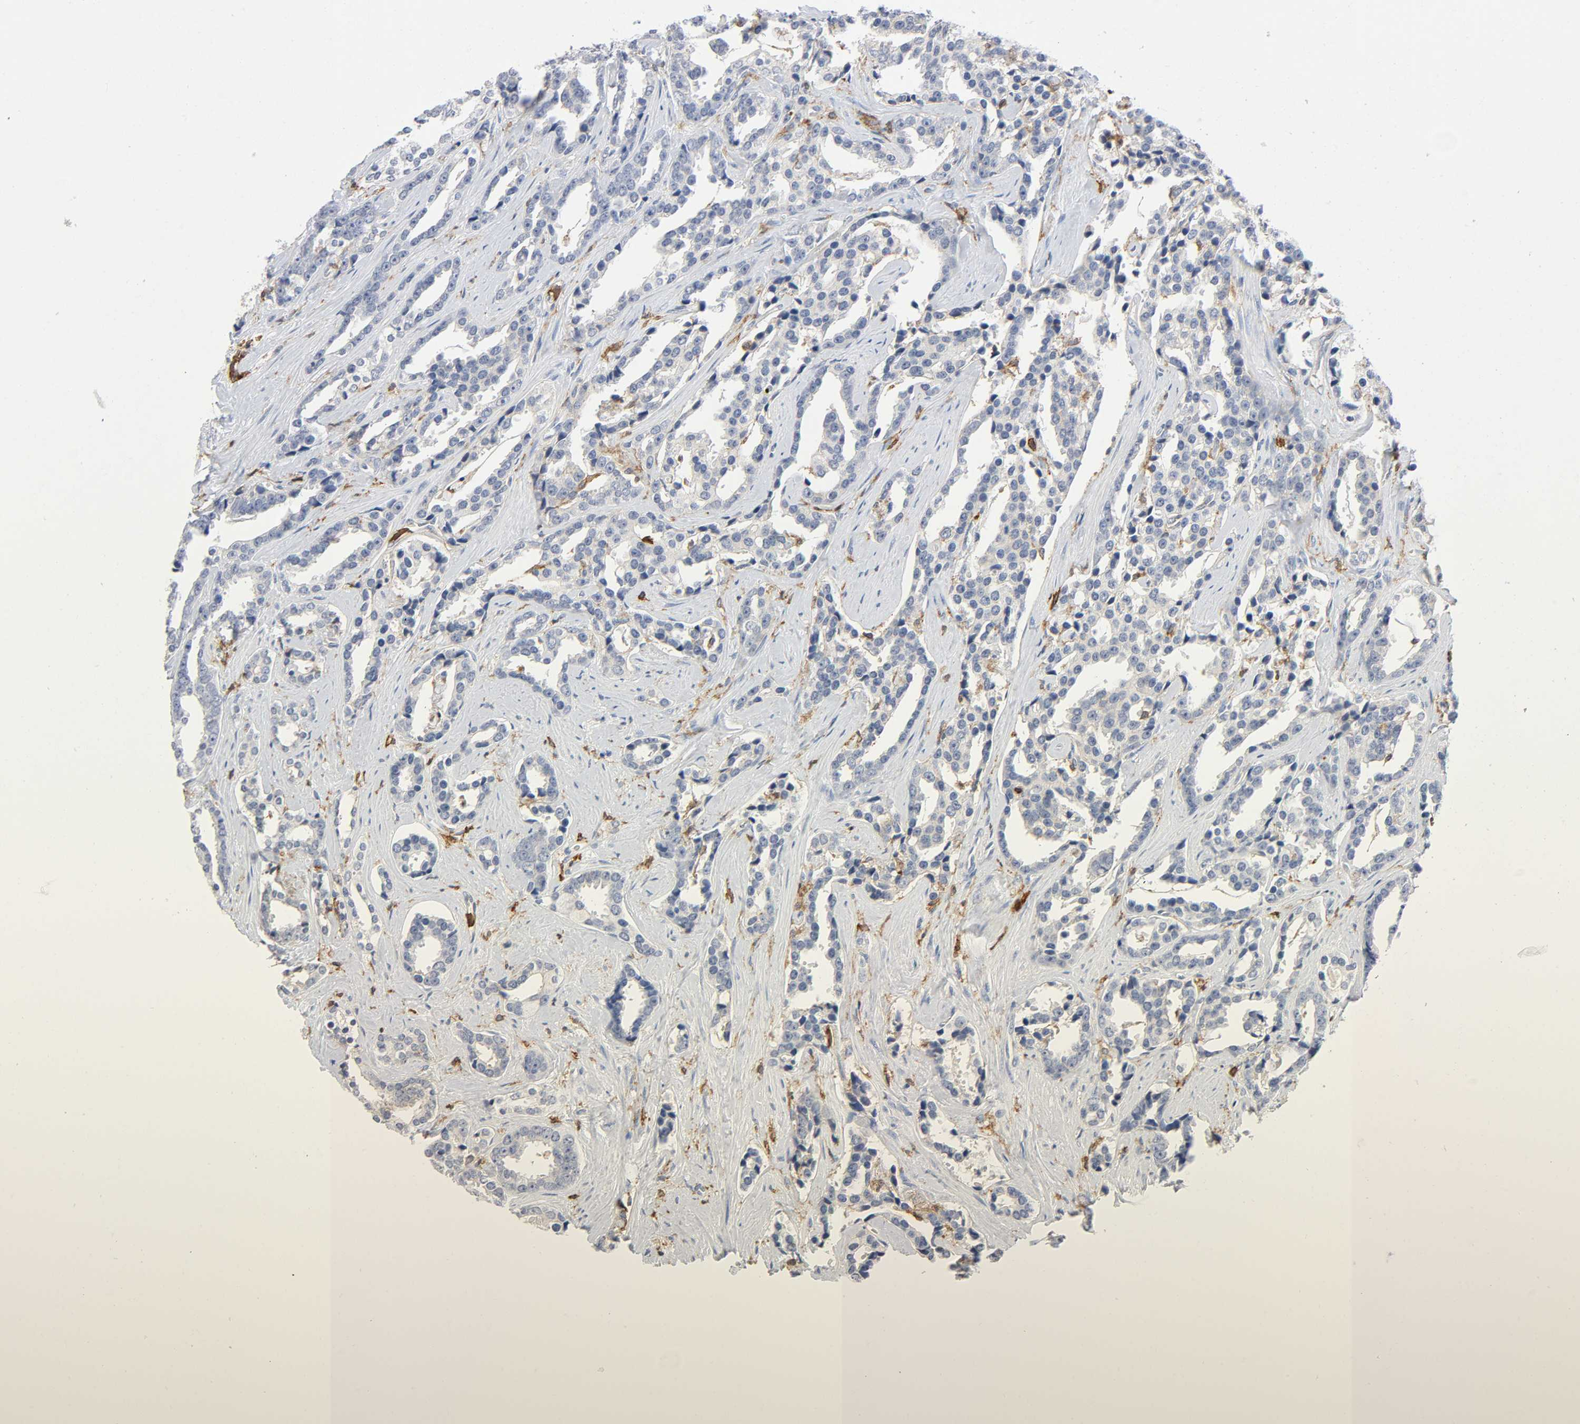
{"staining": {"intensity": "negative", "quantity": "none", "location": "none"}, "tissue": "prostate cancer", "cell_type": "Tumor cells", "image_type": "cancer", "snomed": [{"axis": "morphology", "description": "Adenocarcinoma, High grade"}, {"axis": "topography", "description": "Prostate"}], "caption": "Image shows no protein staining in tumor cells of prostate cancer (high-grade adenocarcinoma) tissue. (DAB immunohistochemistry visualized using brightfield microscopy, high magnification).", "gene": "LYN", "patient": {"sex": "male", "age": 67}}